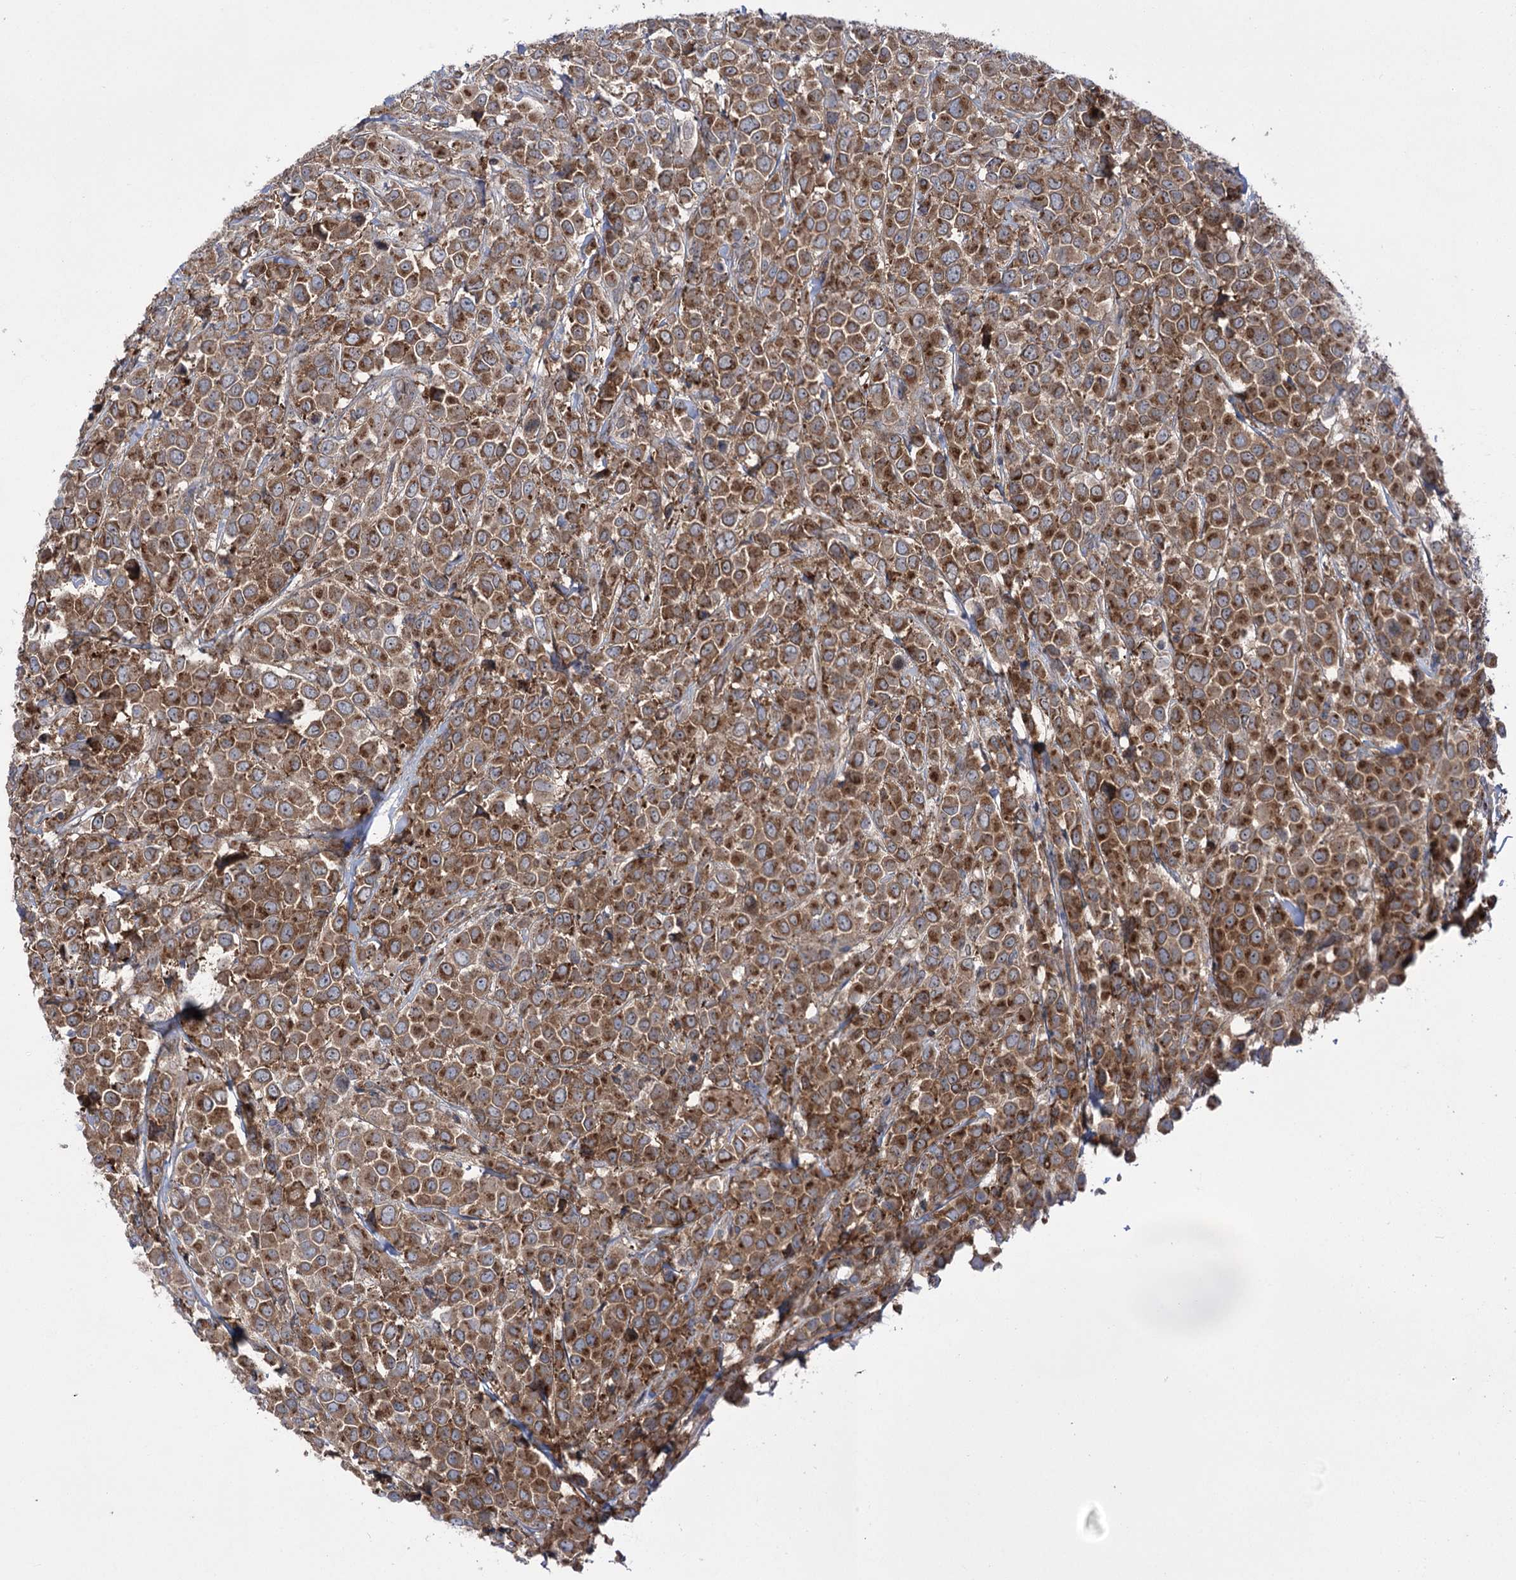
{"staining": {"intensity": "moderate", "quantity": ">75%", "location": "cytoplasmic/membranous"}, "tissue": "breast cancer", "cell_type": "Tumor cells", "image_type": "cancer", "snomed": [{"axis": "morphology", "description": "Duct carcinoma"}, {"axis": "topography", "description": "Breast"}], "caption": "This is a photomicrograph of IHC staining of invasive ductal carcinoma (breast), which shows moderate positivity in the cytoplasmic/membranous of tumor cells.", "gene": "ZNF622", "patient": {"sex": "female", "age": 61}}